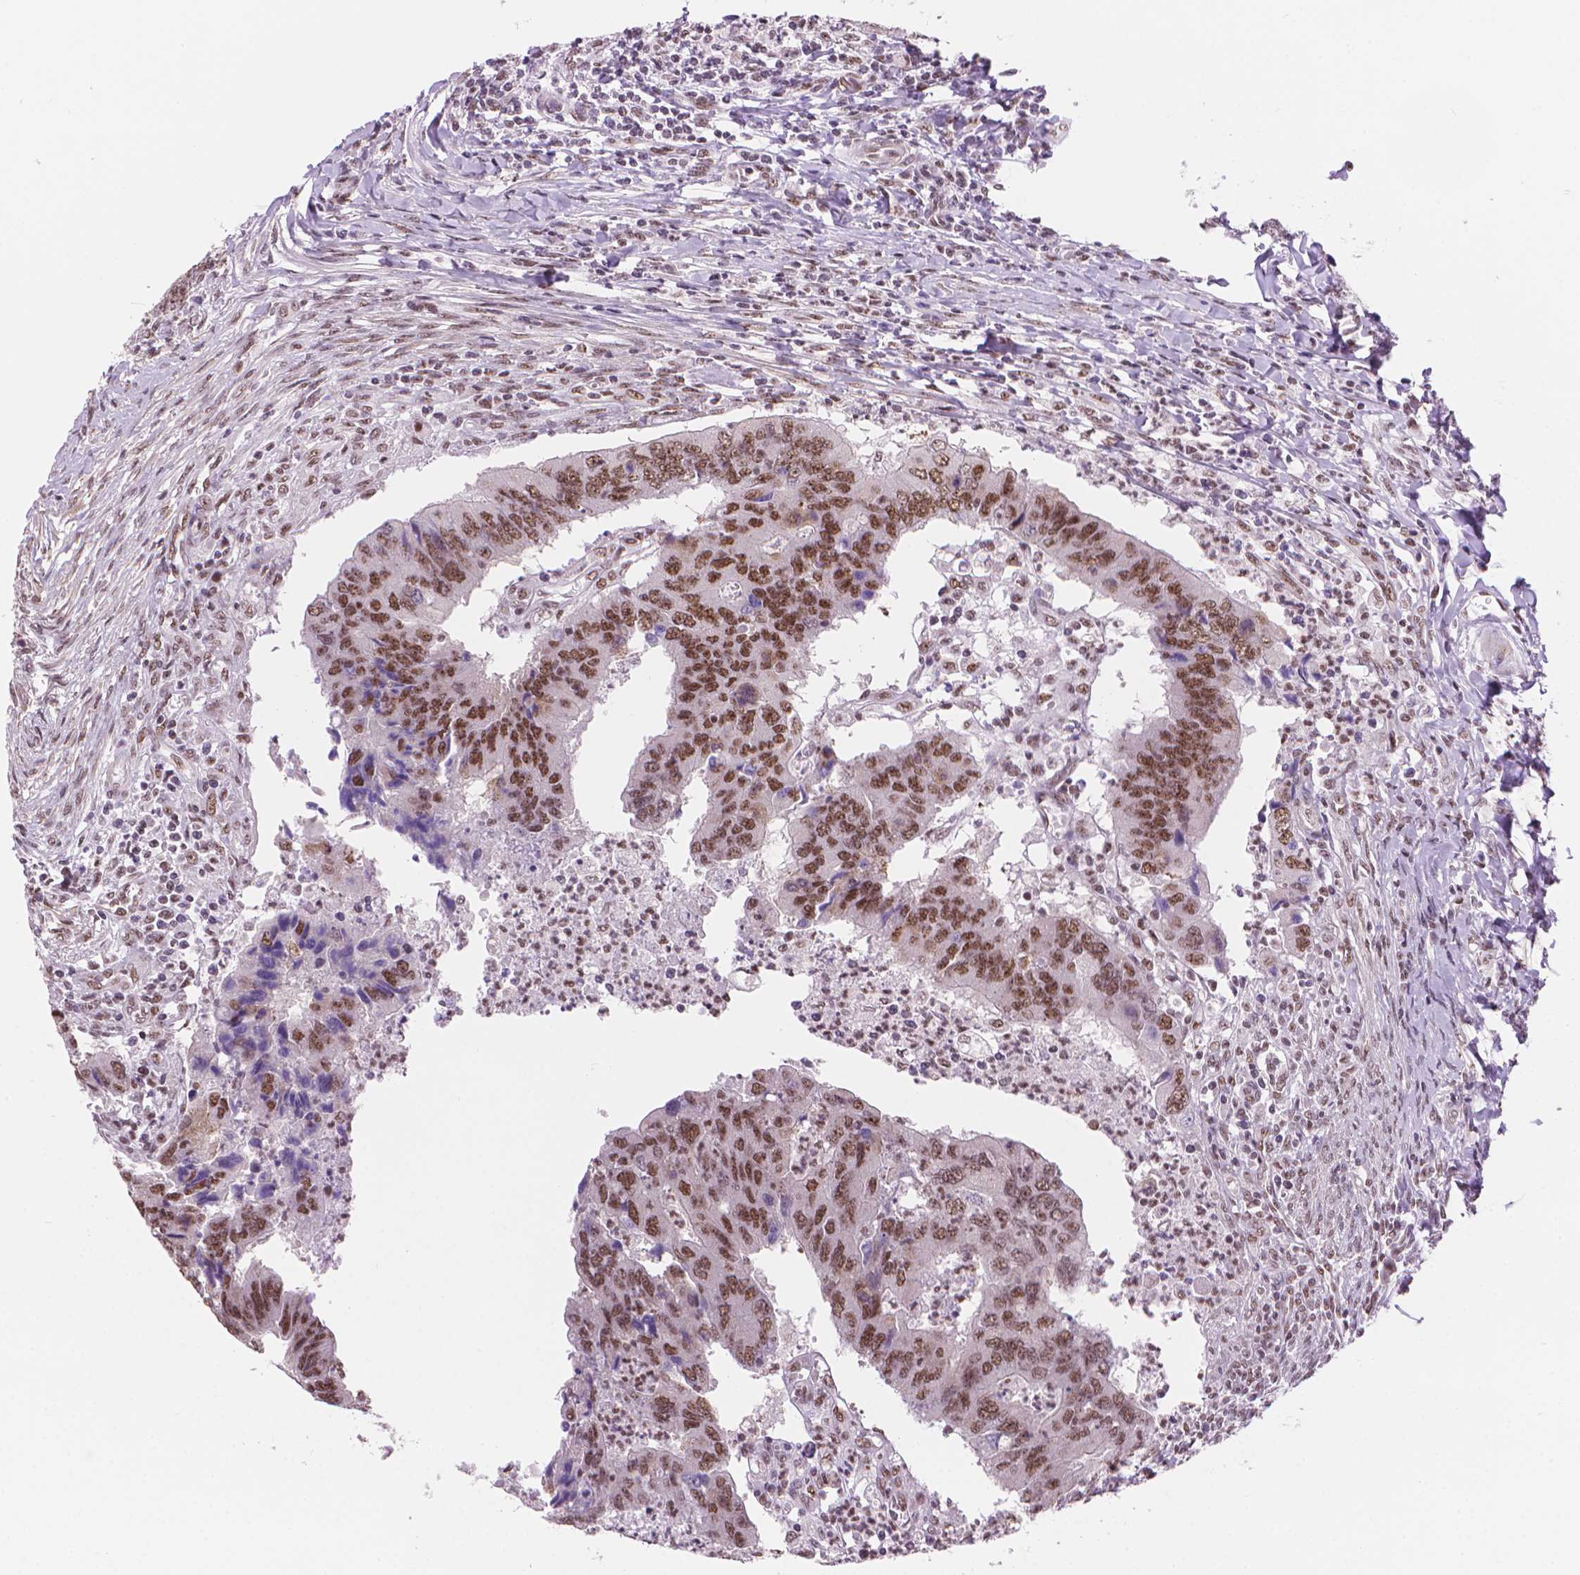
{"staining": {"intensity": "moderate", "quantity": ">75%", "location": "nuclear"}, "tissue": "colorectal cancer", "cell_type": "Tumor cells", "image_type": "cancer", "snomed": [{"axis": "morphology", "description": "Adenocarcinoma, NOS"}, {"axis": "topography", "description": "Colon"}], "caption": "Moderate nuclear protein staining is present in about >75% of tumor cells in colorectal adenocarcinoma. (Brightfield microscopy of DAB IHC at high magnification).", "gene": "UBN1", "patient": {"sex": "female", "age": 67}}